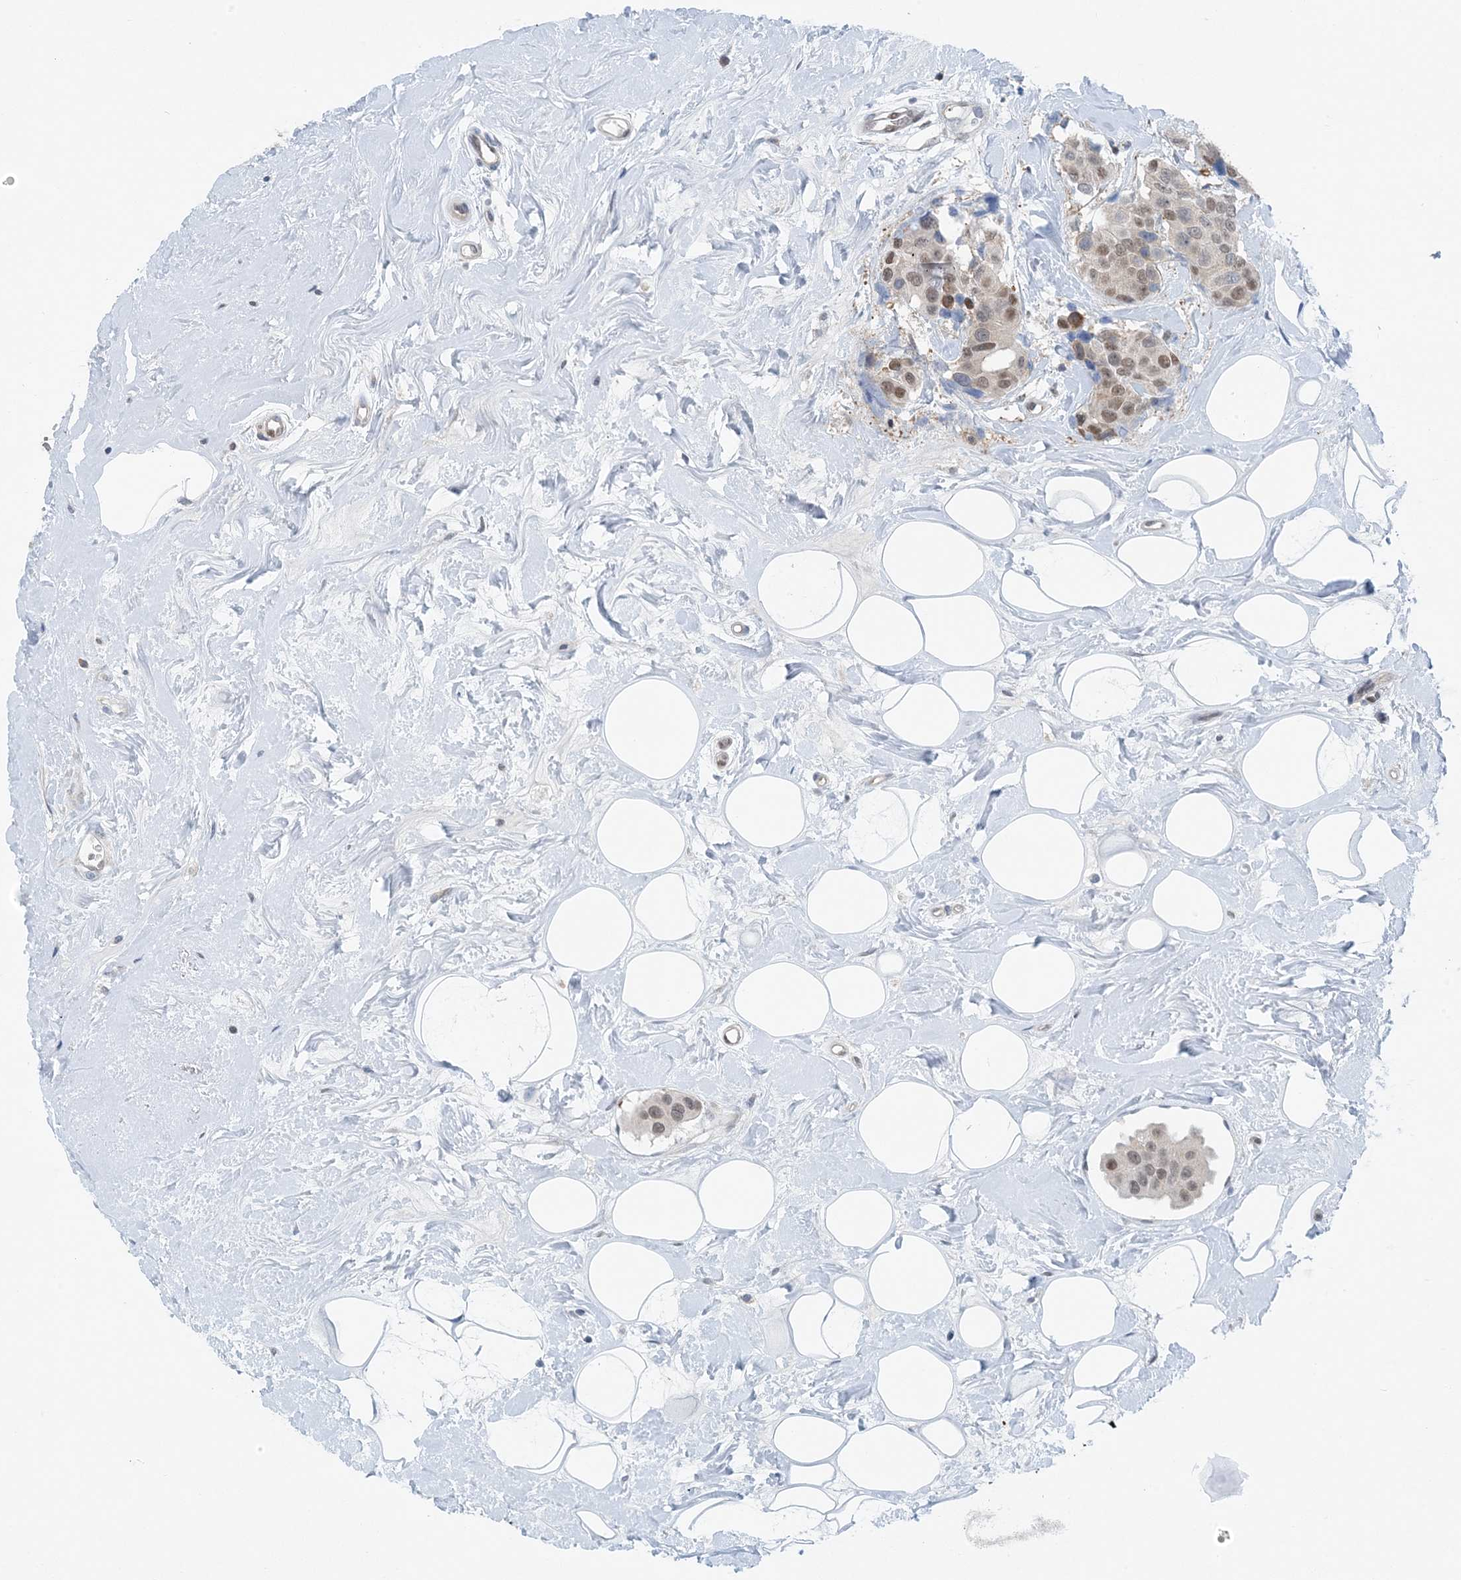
{"staining": {"intensity": "moderate", "quantity": "25%-75%", "location": "nuclear"}, "tissue": "breast cancer", "cell_type": "Tumor cells", "image_type": "cancer", "snomed": [{"axis": "morphology", "description": "Normal tissue, NOS"}, {"axis": "morphology", "description": "Duct carcinoma"}, {"axis": "topography", "description": "Breast"}], "caption": "Protein staining by immunohistochemistry exhibits moderate nuclear positivity in approximately 25%-75% of tumor cells in breast cancer. (Stains: DAB in brown, nuclei in blue, Microscopy: brightfield microscopy at high magnification).", "gene": "HIKESHI", "patient": {"sex": "female", "age": 39}}